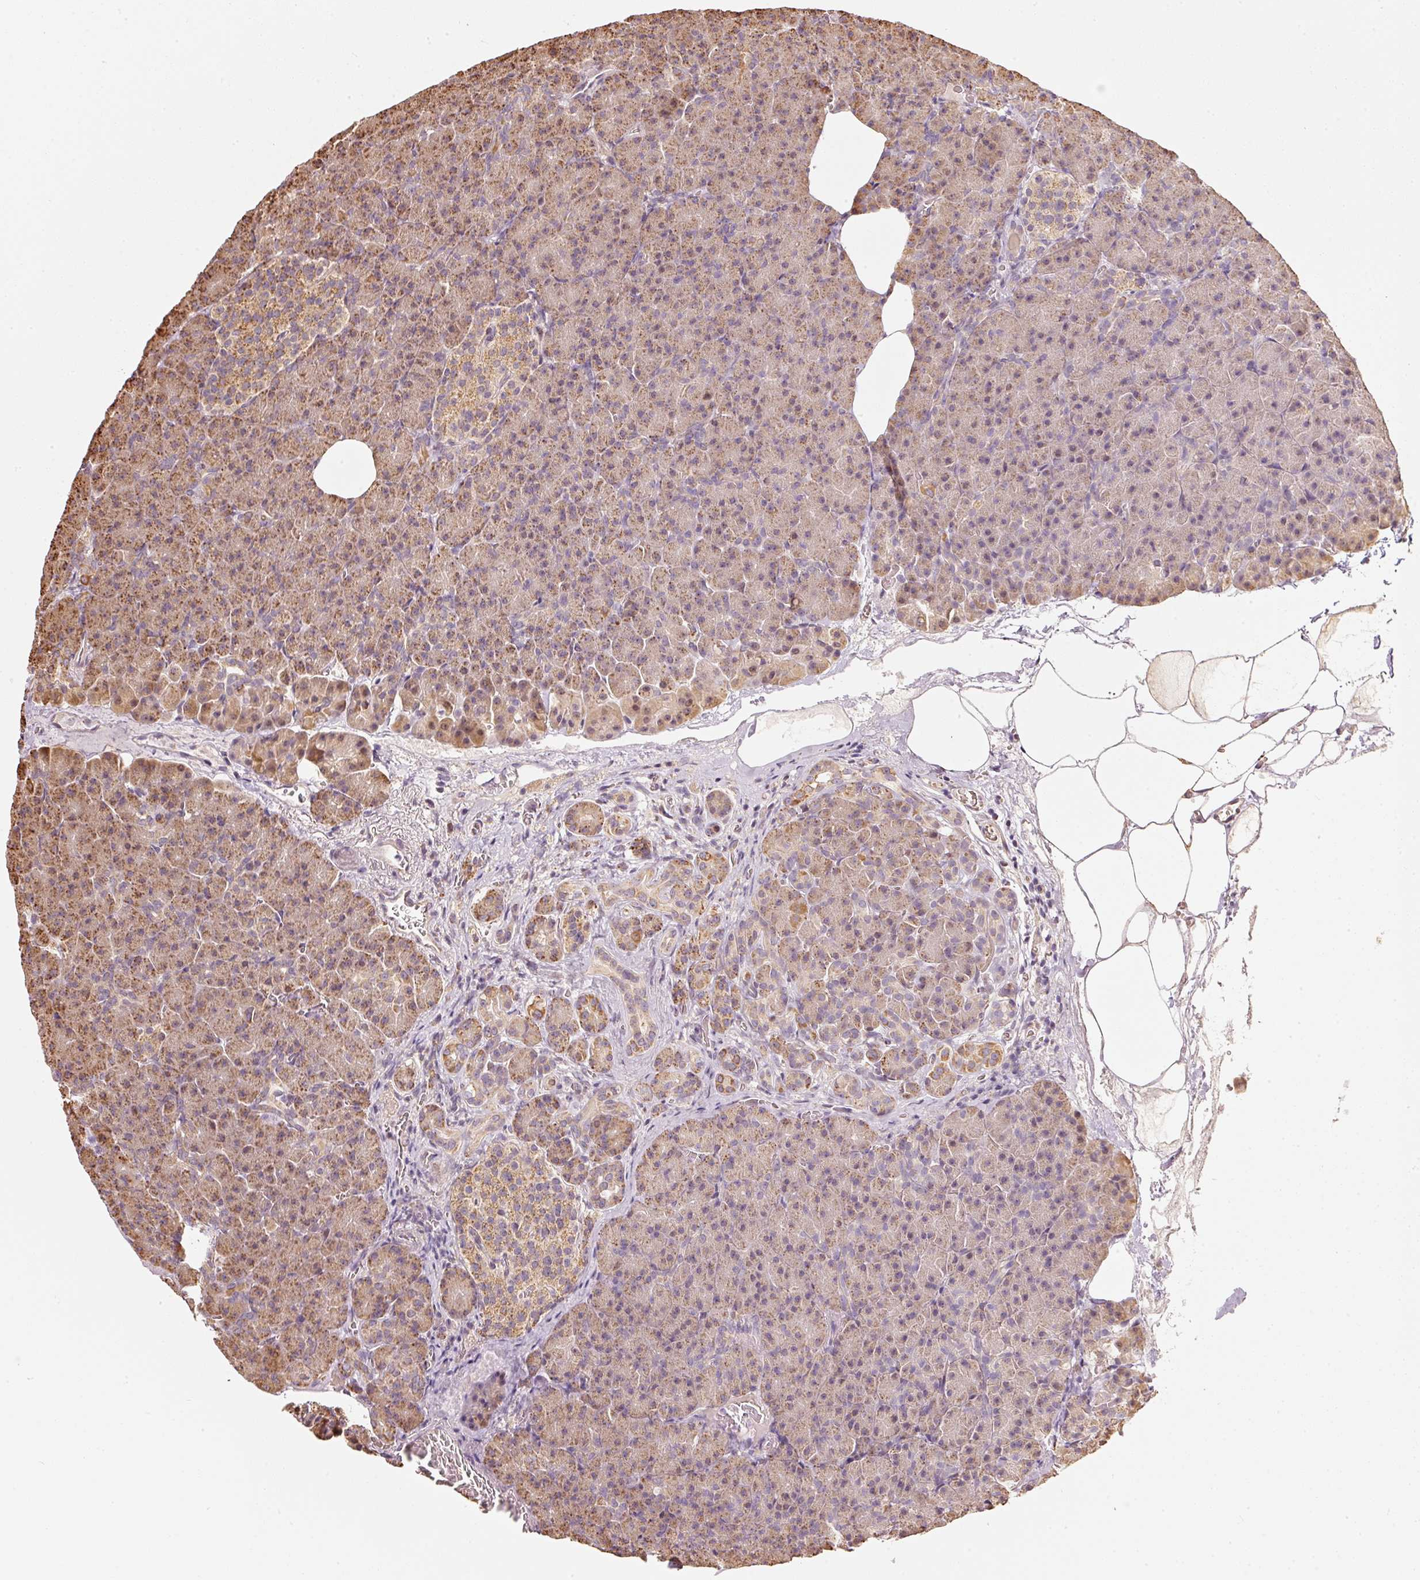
{"staining": {"intensity": "moderate", "quantity": "25%-75%", "location": "cytoplasmic/membranous"}, "tissue": "pancreas", "cell_type": "Exocrine glandular cells", "image_type": "normal", "snomed": [{"axis": "morphology", "description": "Normal tissue, NOS"}, {"axis": "topography", "description": "Pancreas"}], "caption": "Pancreas stained for a protein (brown) exhibits moderate cytoplasmic/membranous positive positivity in about 25%-75% of exocrine glandular cells.", "gene": "RAB35", "patient": {"sex": "female", "age": 74}}